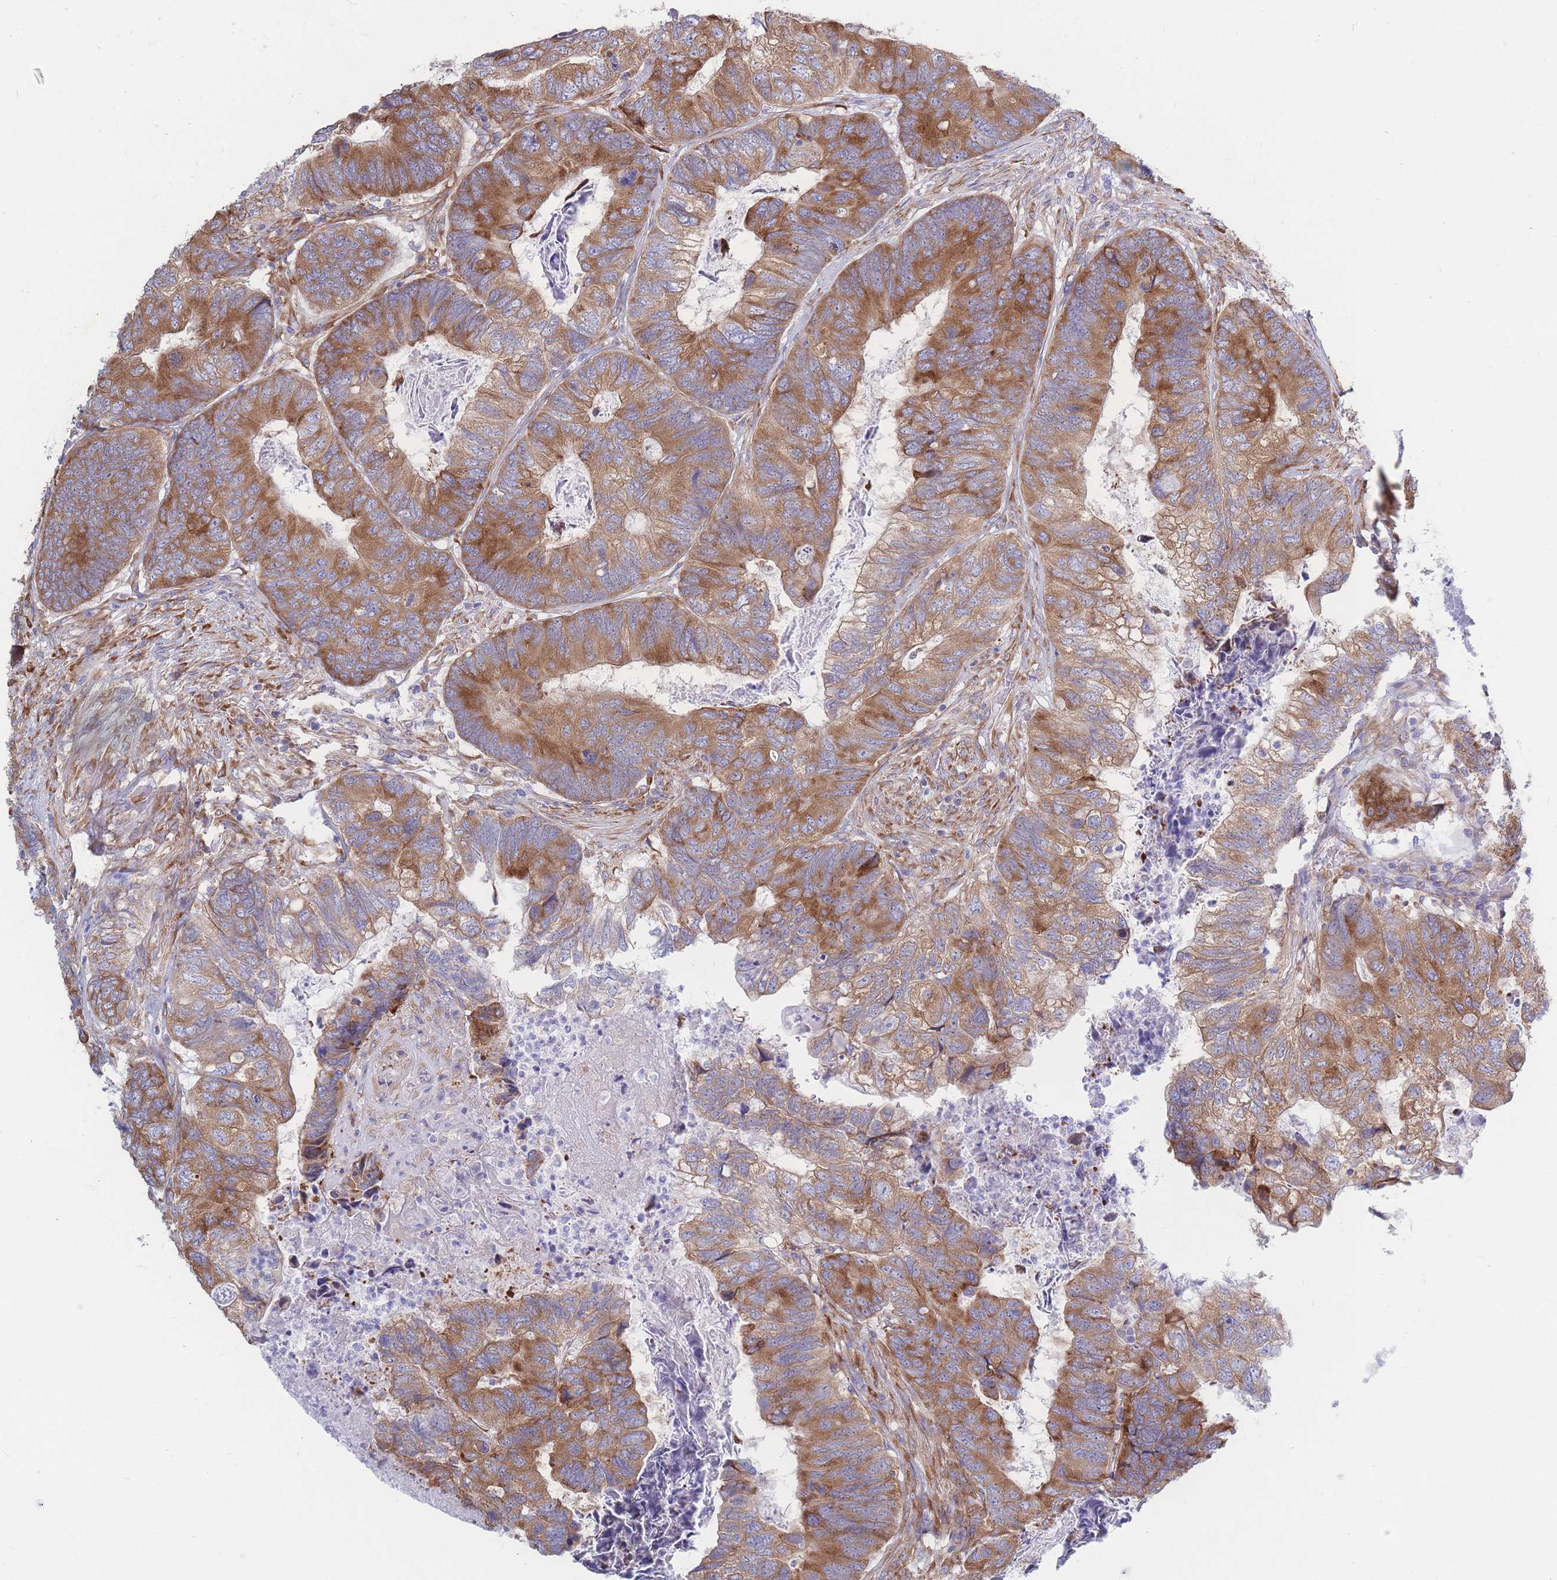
{"staining": {"intensity": "moderate", "quantity": ">75%", "location": "cytoplasmic/membranous"}, "tissue": "colorectal cancer", "cell_type": "Tumor cells", "image_type": "cancer", "snomed": [{"axis": "morphology", "description": "Adenocarcinoma, NOS"}, {"axis": "topography", "description": "Colon"}], "caption": "Adenocarcinoma (colorectal) stained with a brown dye displays moderate cytoplasmic/membranous positive positivity in about >75% of tumor cells.", "gene": "RPL8", "patient": {"sex": "female", "age": 67}}